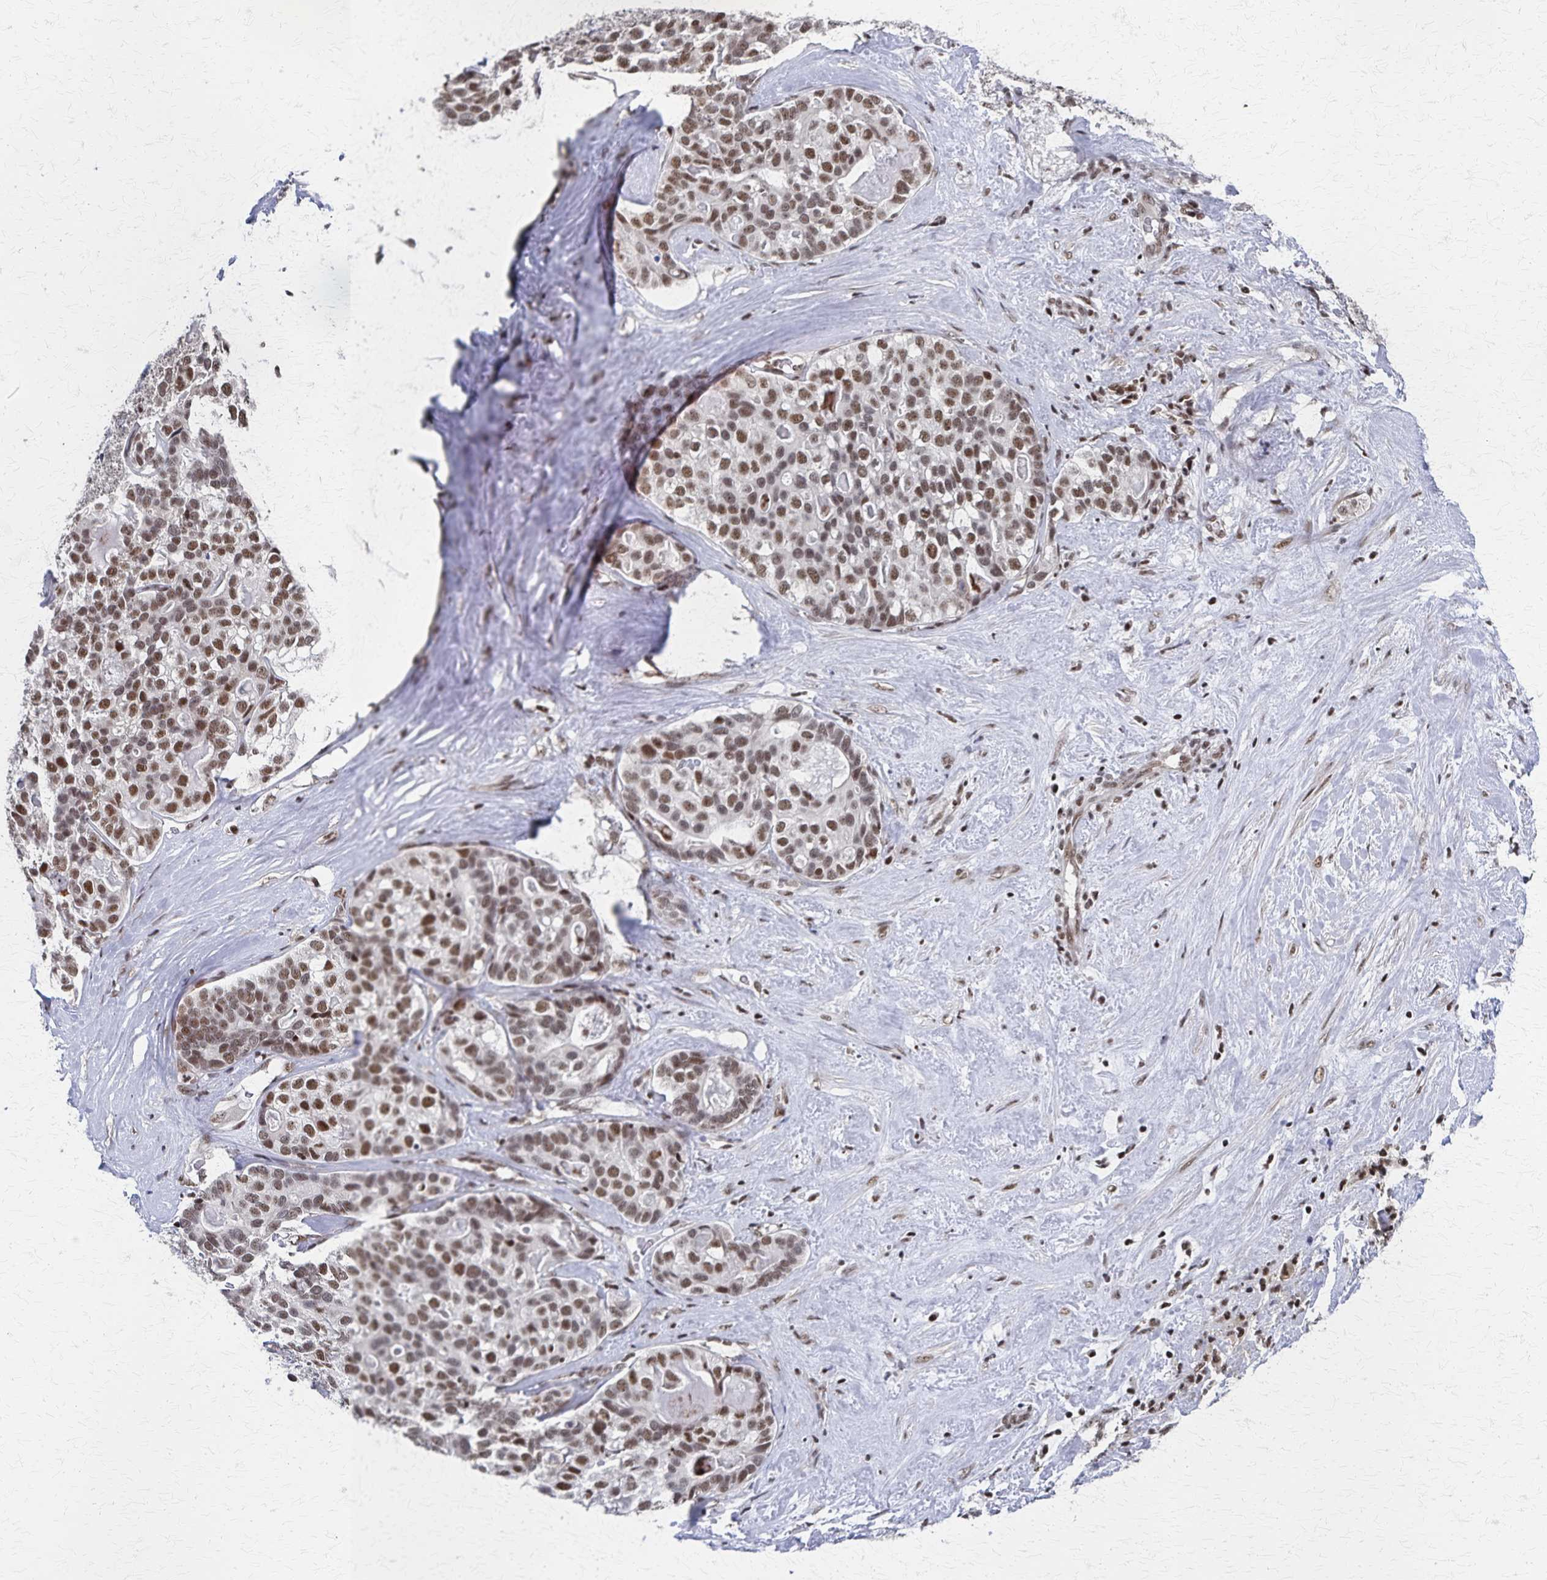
{"staining": {"intensity": "moderate", "quantity": ">75%", "location": "nuclear"}, "tissue": "liver cancer", "cell_type": "Tumor cells", "image_type": "cancer", "snomed": [{"axis": "morphology", "description": "Cholangiocarcinoma"}, {"axis": "topography", "description": "Liver"}], "caption": "About >75% of tumor cells in human cholangiocarcinoma (liver) exhibit moderate nuclear protein expression as visualized by brown immunohistochemical staining.", "gene": "GTF2B", "patient": {"sex": "male", "age": 56}}